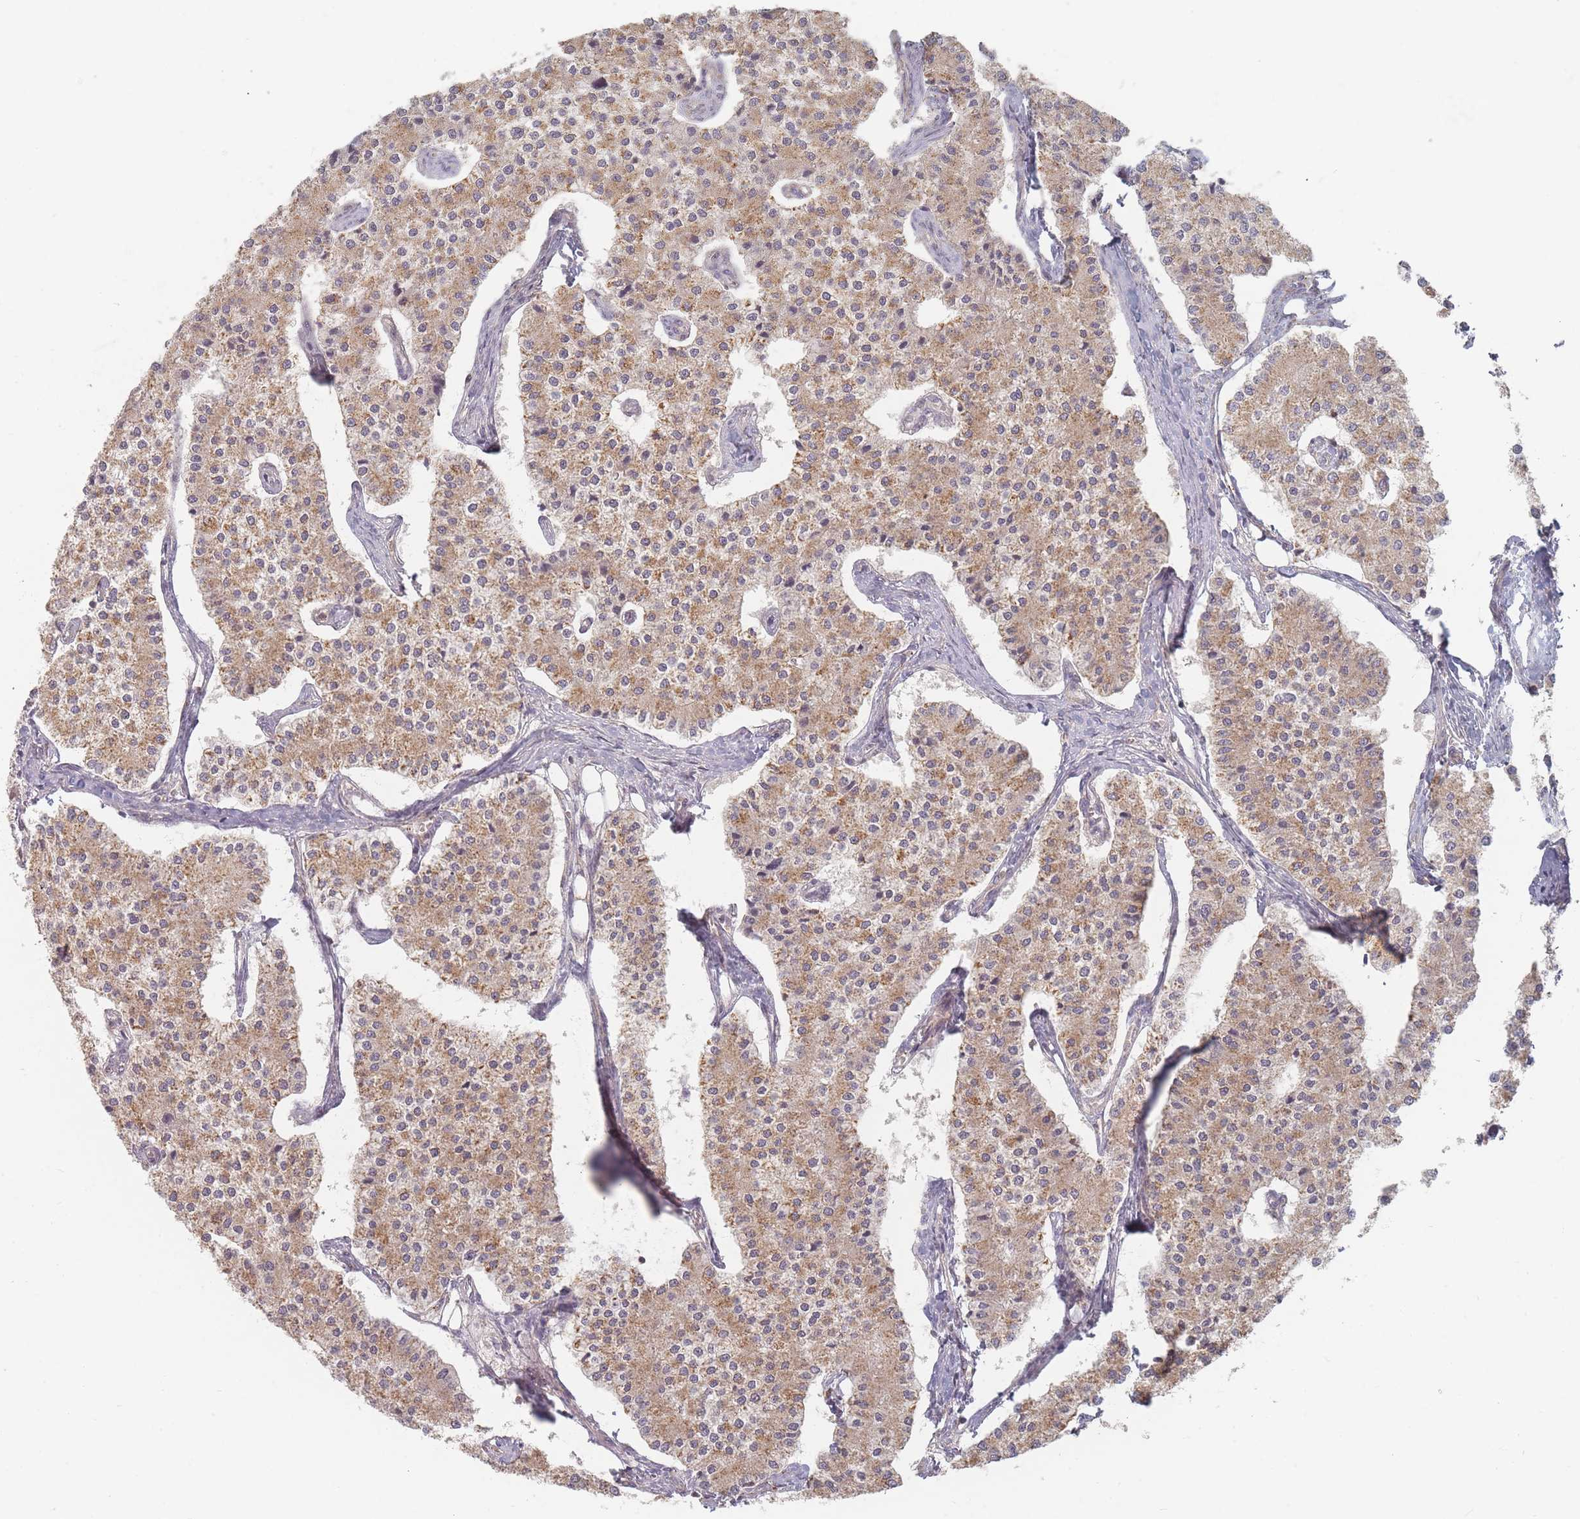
{"staining": {"intensity": "moderate", "quantity": ">75%", "location": "cytoplasmic/membranous"}, "tissue": "carcinoid", "cell_type": "Tumor cells", "image_type": "cancer", "snomed": [{"axis": "morphology", "description": "Carcinoid, malignant, NOS"}, {"axis": "topography", "description": "Colon"}], "caption": "A medium amount of moderate cytoplasmic/membranous positivity is seen in about >75% of tumor cells in carcinoid tissue.", "gene": "SLC35F3", "patient": {"sex": "female", "age": 52}}